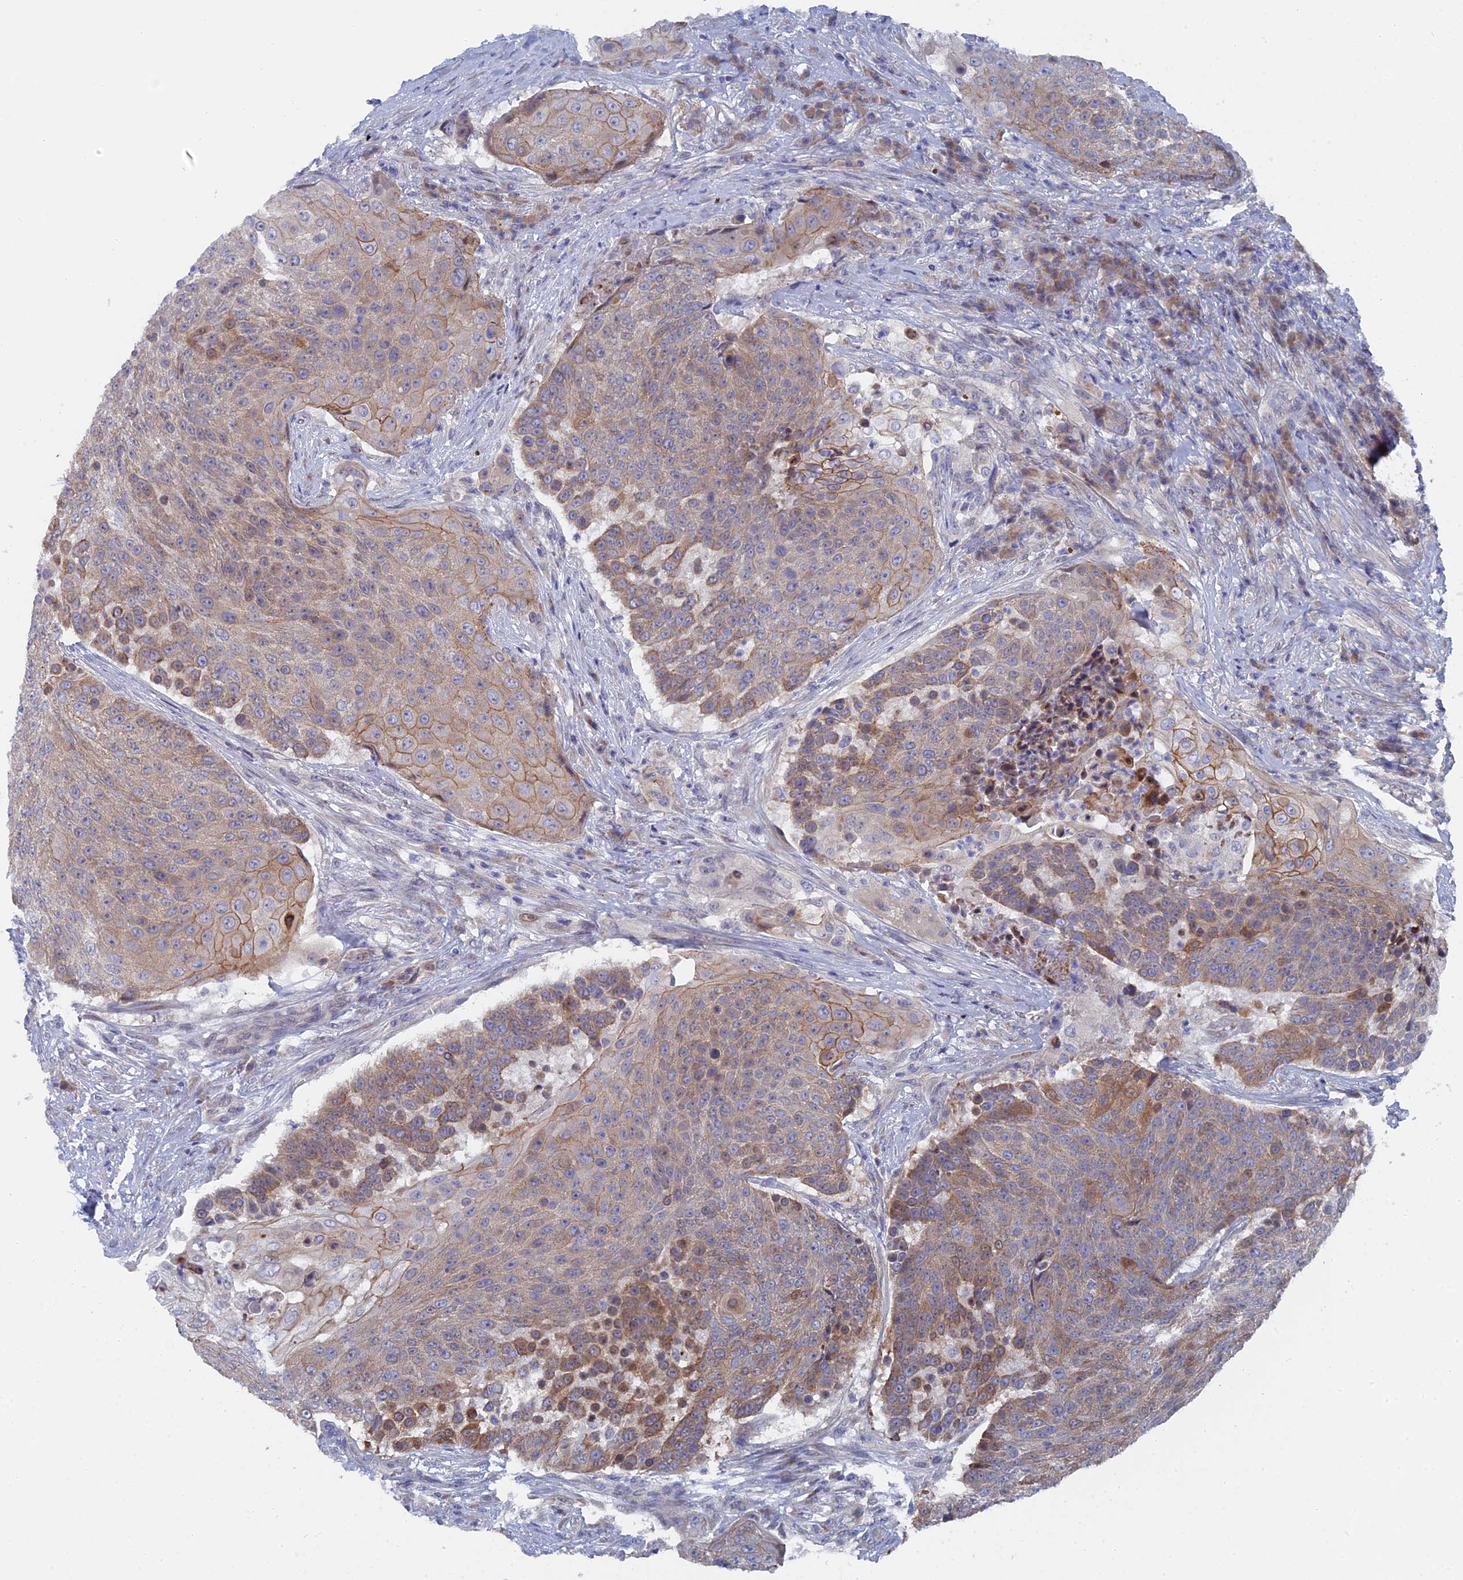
{"staining": {"intensity": "moderate", "quantity": "25%-75%", "location": "cytoplasmic/membranous"}, "tissue": "urothelial cancer", "cell_type": "Tumor cells", "image_type": "cancer", "snomed": [{"axis": "morphology", "description": "Urothelial carcinoma, High grade"}, {"axis": "topography", "description": "Urinary bladder"}], "caption": "Immunohistochemistry (IHC) photomicrograph of neoplastic tissue: human high-grade urothelial carcinoma stained using immunohistochemistry (IHC) demonstrates medium levels of moderate protein expression localized specifically in the cytoplasmic/membranous of tumor cells, appearing as a cytoplasmic/membranous brown color.", "gene": "TMEM161A", "patient": {"sex": "female", "age": 63}}